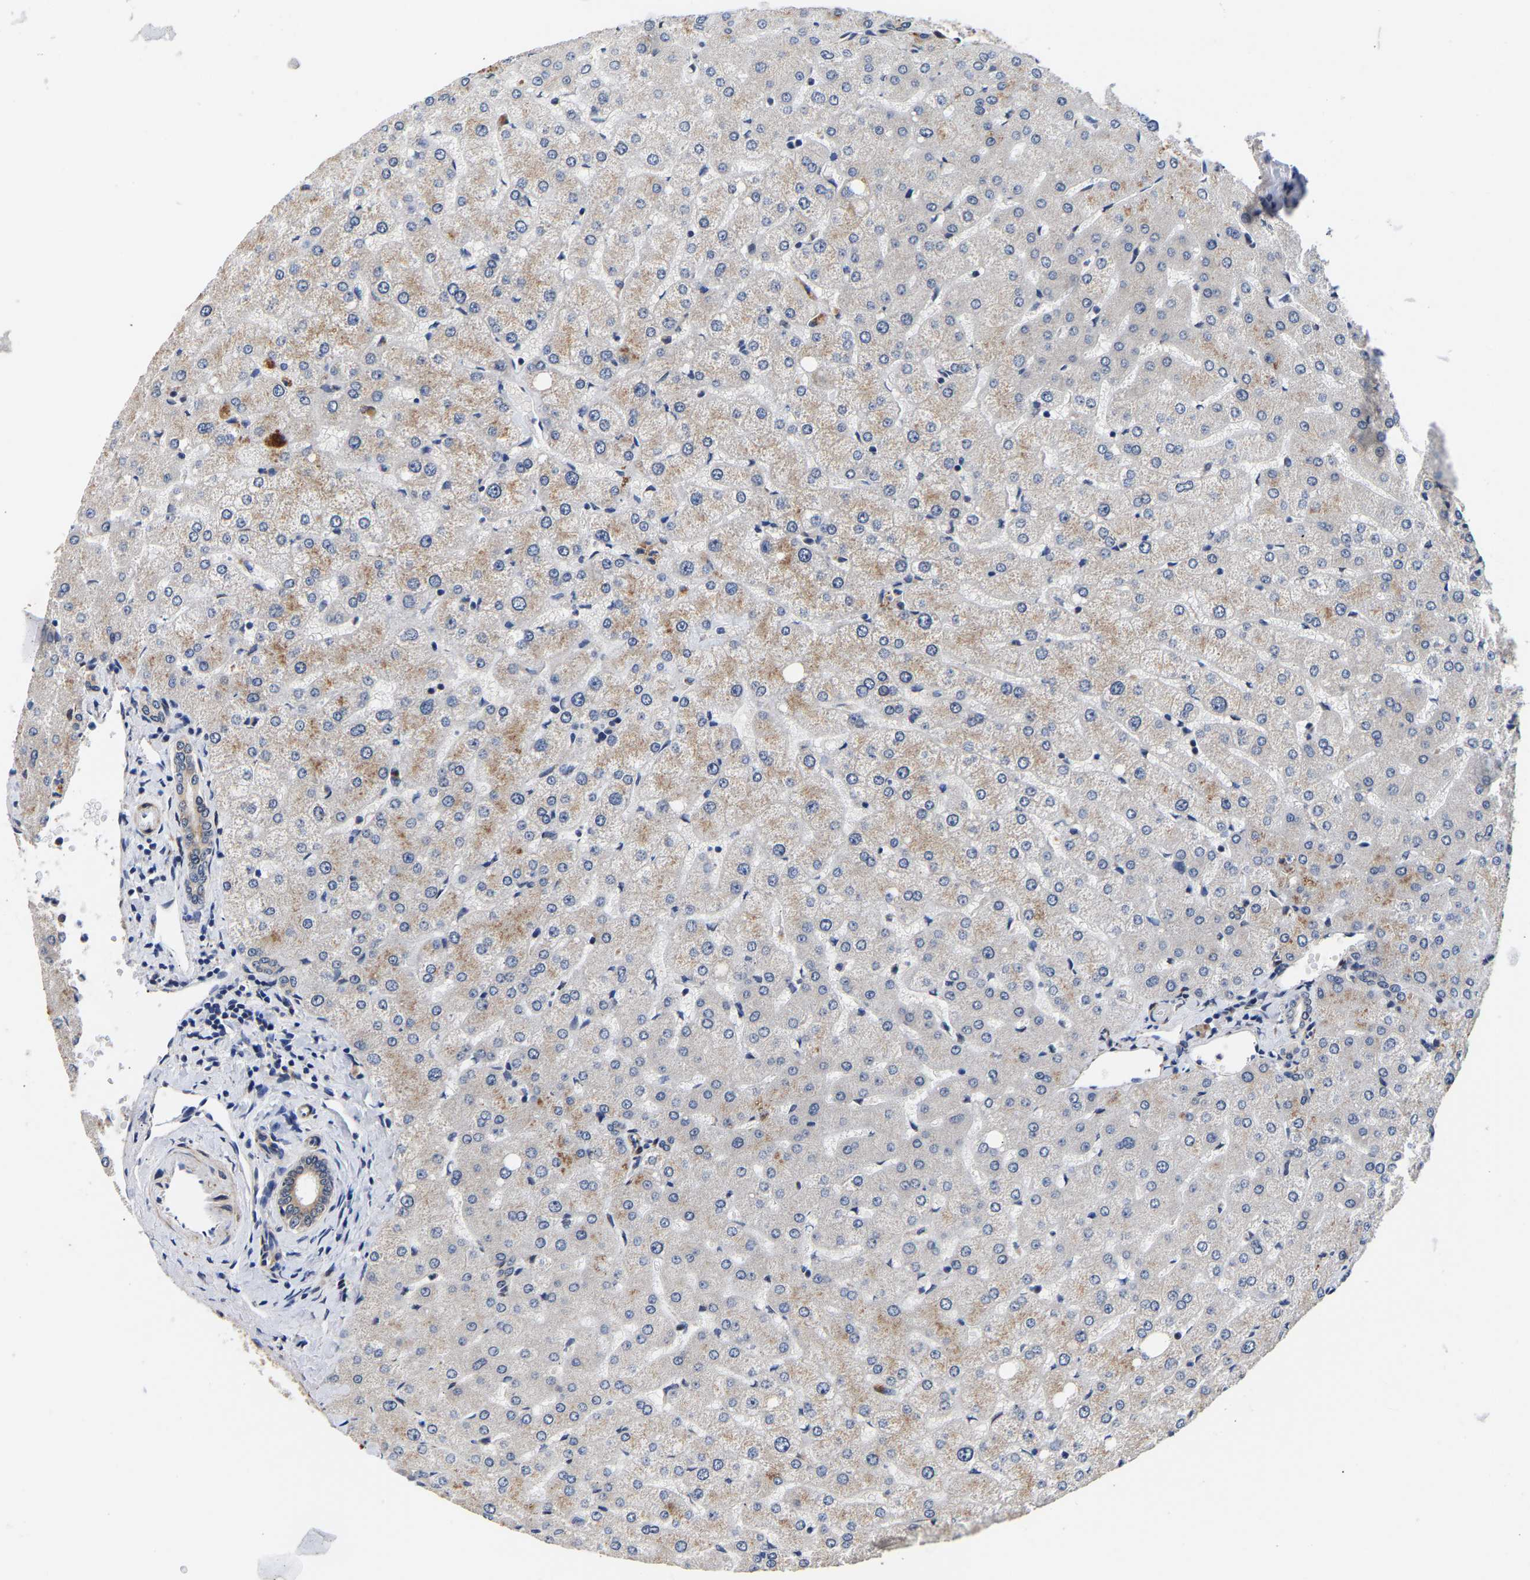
{"staining": {"intensity": "weak", "quantity": ">75%", "location": "cytoplasmic/membranous"}, "tissue": "liver", "cell_type": "Cholangiocytes", "image_type": "normal", "snomed": [{"axis": "morphology", "description": "Normal tissue, NOS"}, {"axis": "topography", "description": "Liver"}], "caption": "This histopathology image reveals immunohistochemistry staining of normal human liver, with low weak cytoplasmic/membranous expression in approximately >75% of cholangiocytes.", "gene": "METTL16", "patient": {"sex": "female", "age": 54}}